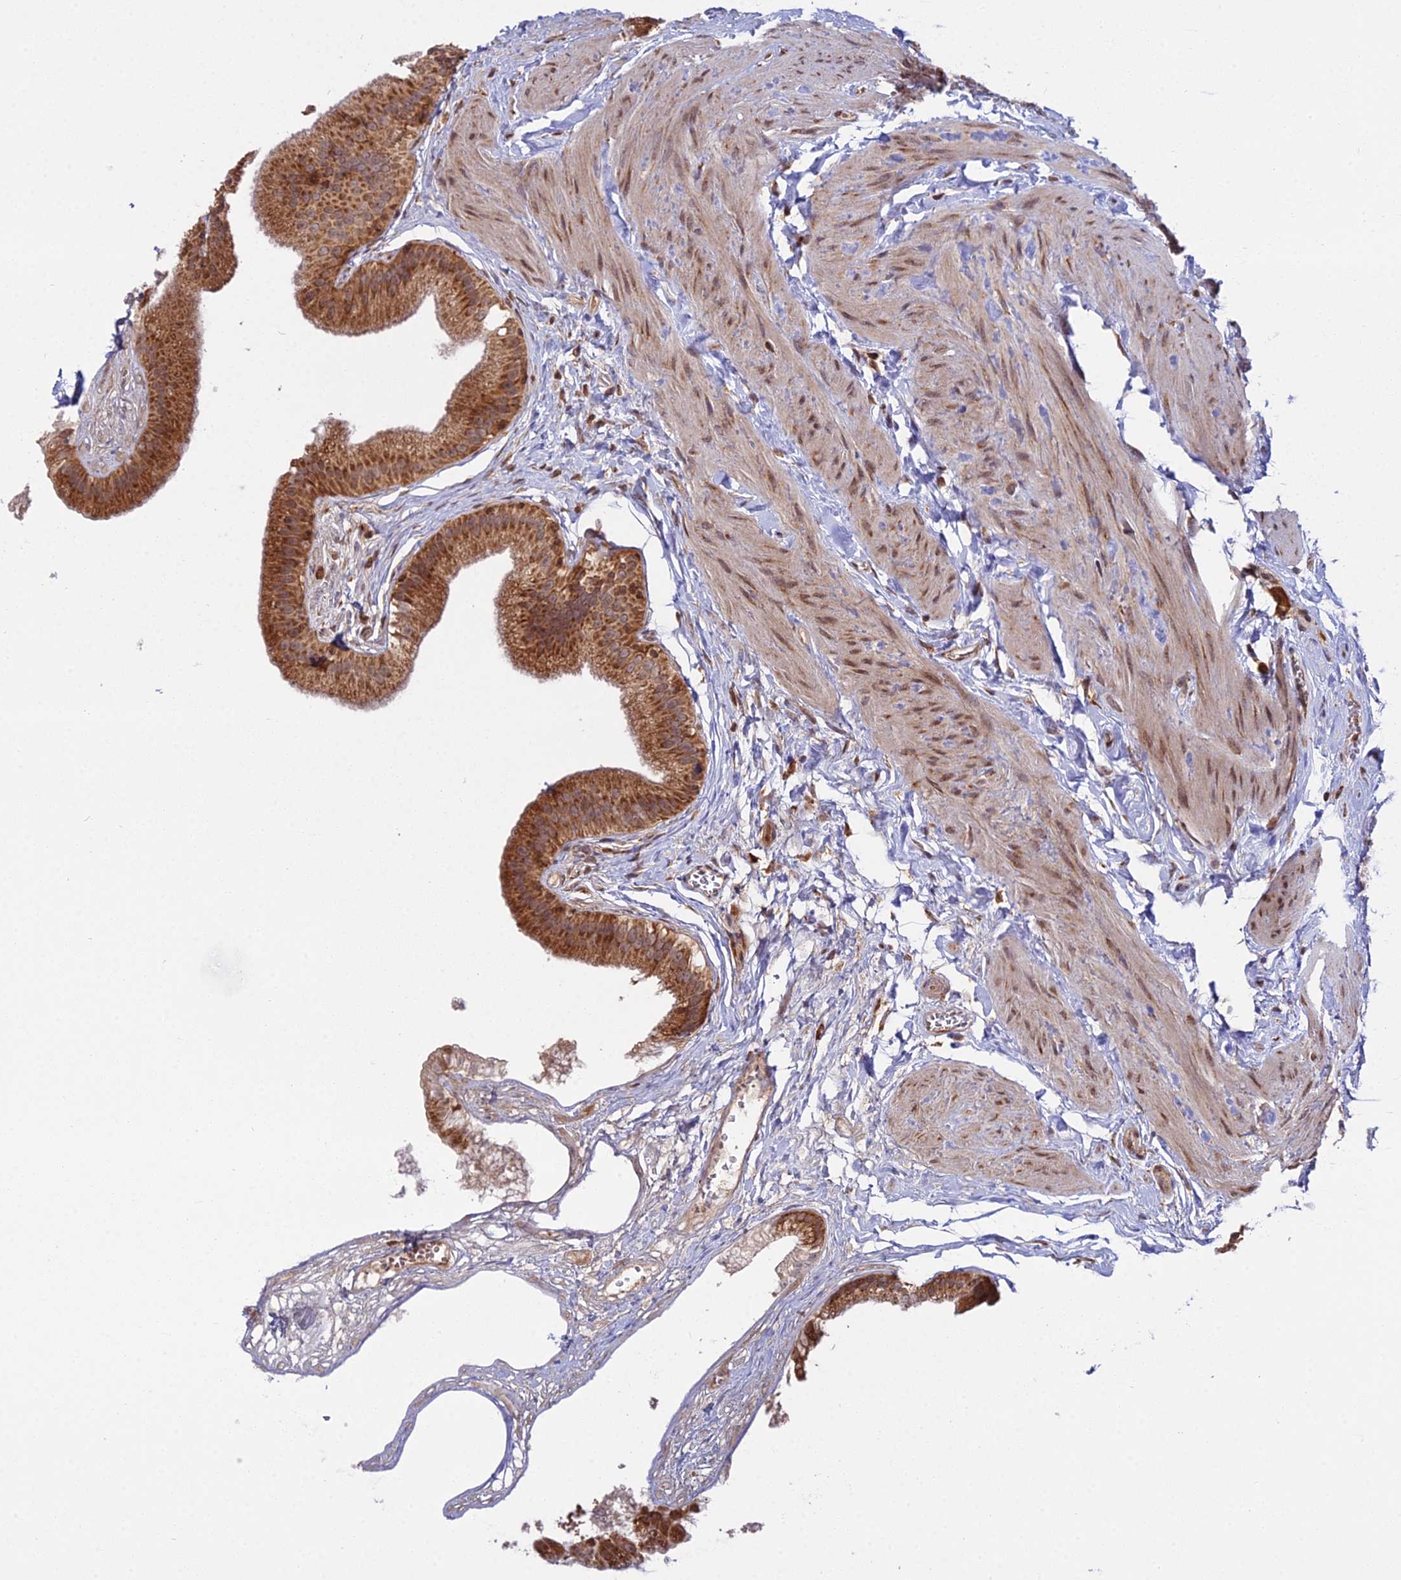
{"staining": {"intensity": "strong", "quantity": ">75%", "location": "cytoplasmic/membranous"}, "tissue": "gallbladder", "cell_type": "Glandular cells", "image_type": "normal", "snomed": [{"axis": "morphology", "description": "Normal tissue, NOS"}, {"axis": "topography", "description": "Gallbladder"}], "caption": "Brown immunohistochemical staining in unremarkable gallbladder exhibits strong cytoplasmic/membranous expression in approximately >75% of glandular cells.", "gene": "RPL26", "patient": {"sex": "female", "age": 54}}